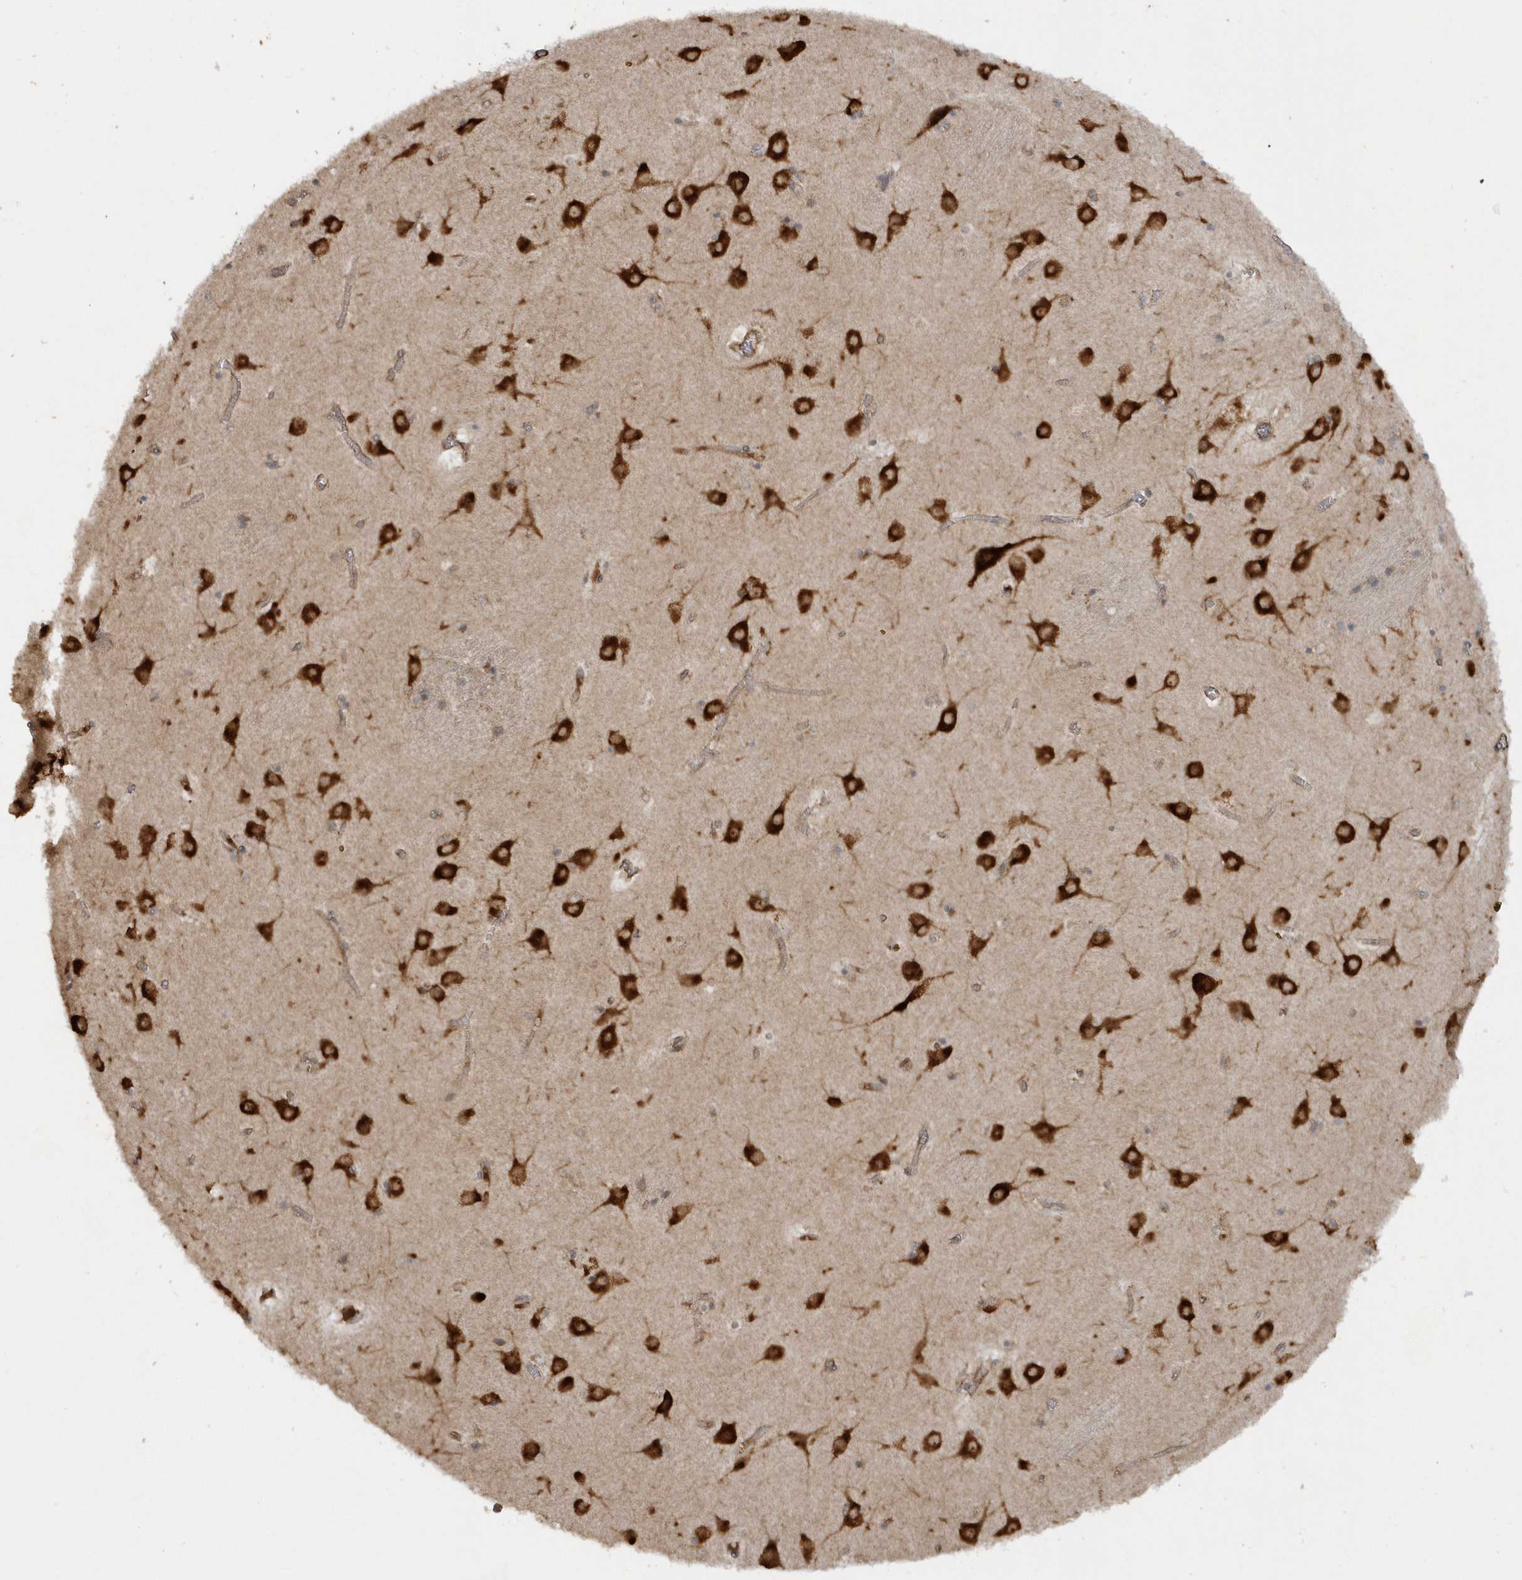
{"staining": {"intensity": "moderate", "quantity": "<25%", "location": "cytoplasmic/membranous"}, "tissue": "caudate", "cell_type": "Glial cells", "image_type": "normal", "snomed": [{"axis": "morphology", "description": "Normal tissue, NOS"}, {"axis": "topography", "description": "Lateral ventricle wall"}], "caption": "Benign caudate was stained to show a protein in brown. There is low levels of moderate cytoplasmic/membranous staining in about <25% of glial cells.", "gene": "STIM2", "patient": {"sex": "male", "age": 70}}